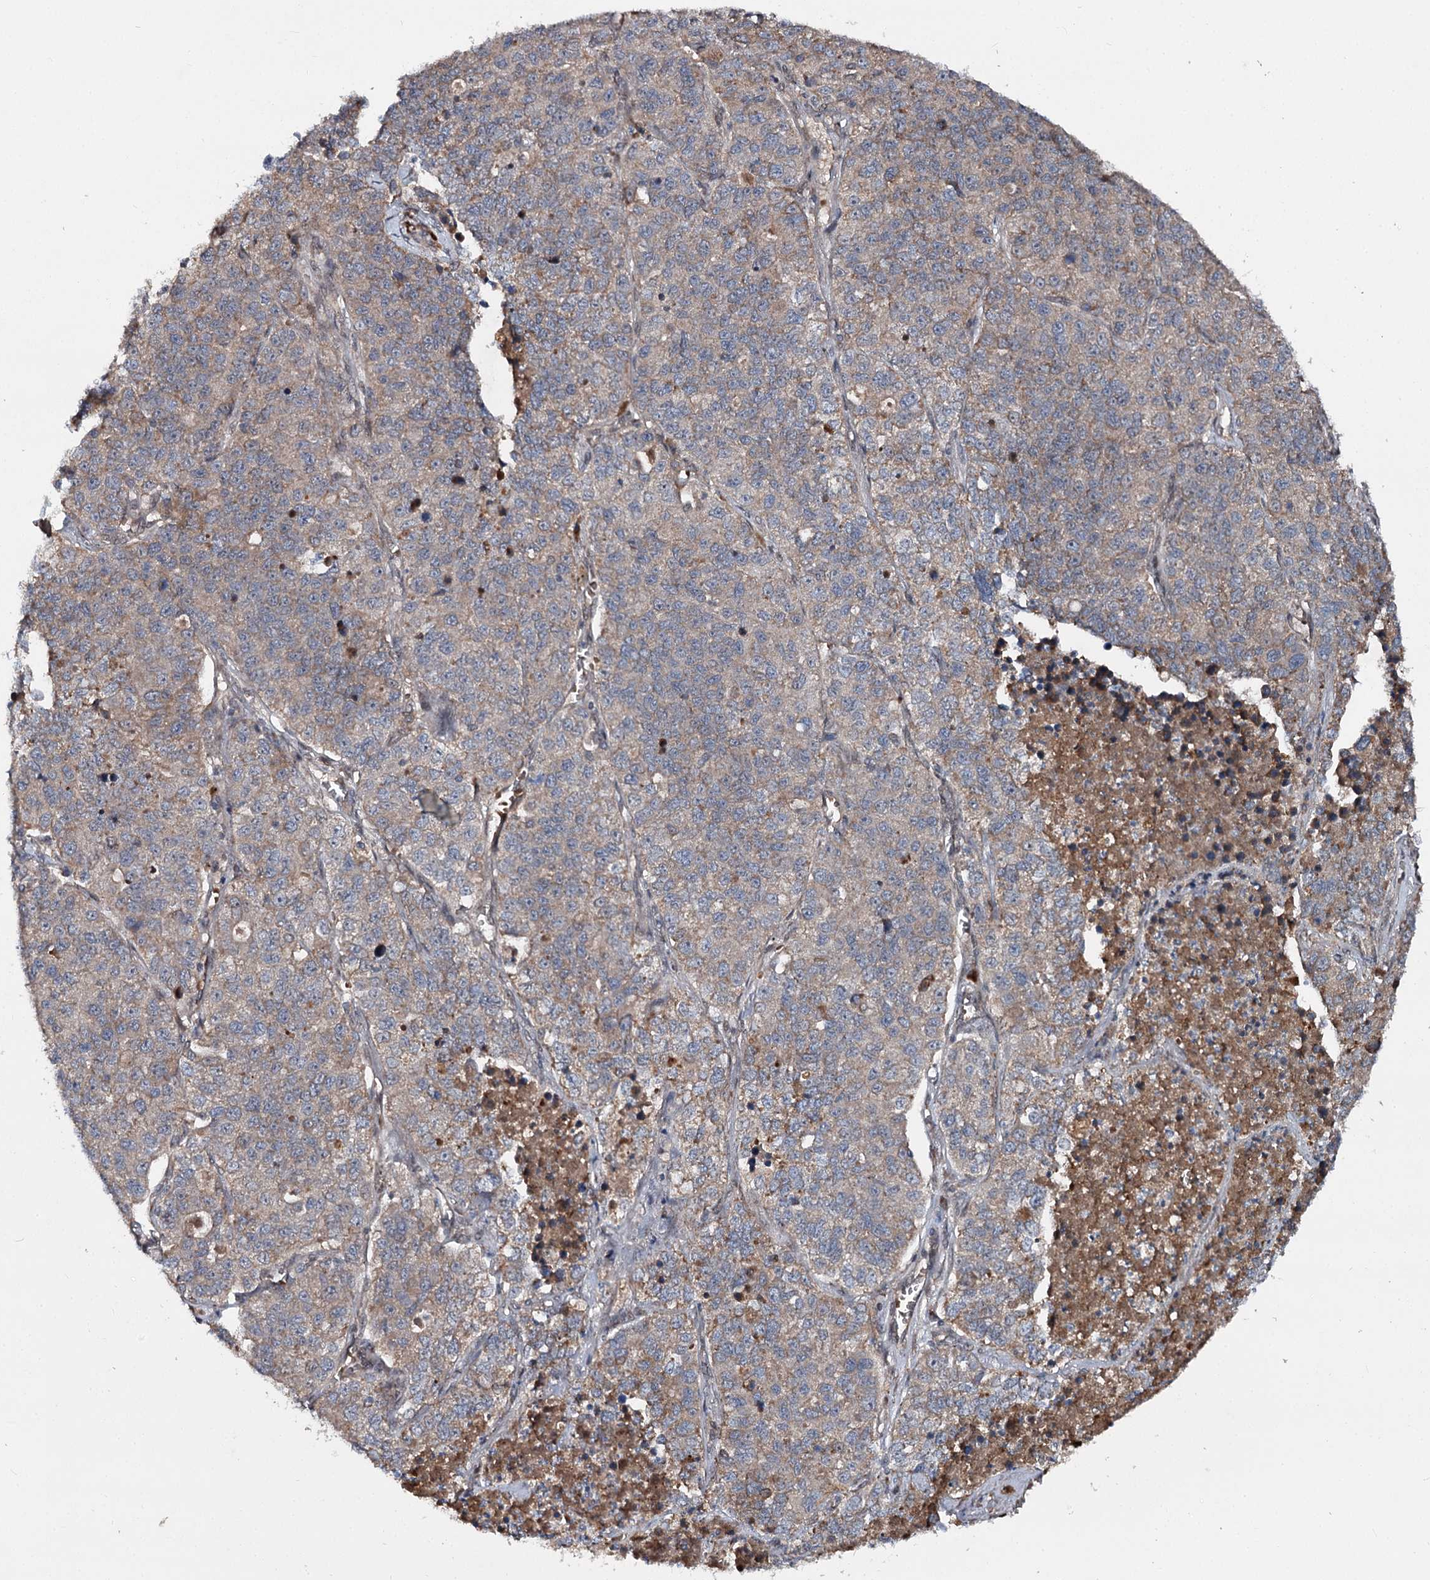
{"staining": {"intensity": "weak", "quantity": "<25%", "location": "cytoplasmic/membranous"}, "tissue": "lung cancer", "cell_type": "Tumor cells", "image_type": "cancer", "snomed": [{"axis": "morphology", "description": "Adenocarcinoma, NOS"}, {"axis": "topography", "description": "Lung"}], "caption": "Immunohistochemistry (IHC) micrograph of human lung cancer (adenocarcinoma) stained for a protein (brown), which shows no positivity in tumor cells.", "gene": "MSANTD2", "patient": {"sex": "male", "age": 49}}